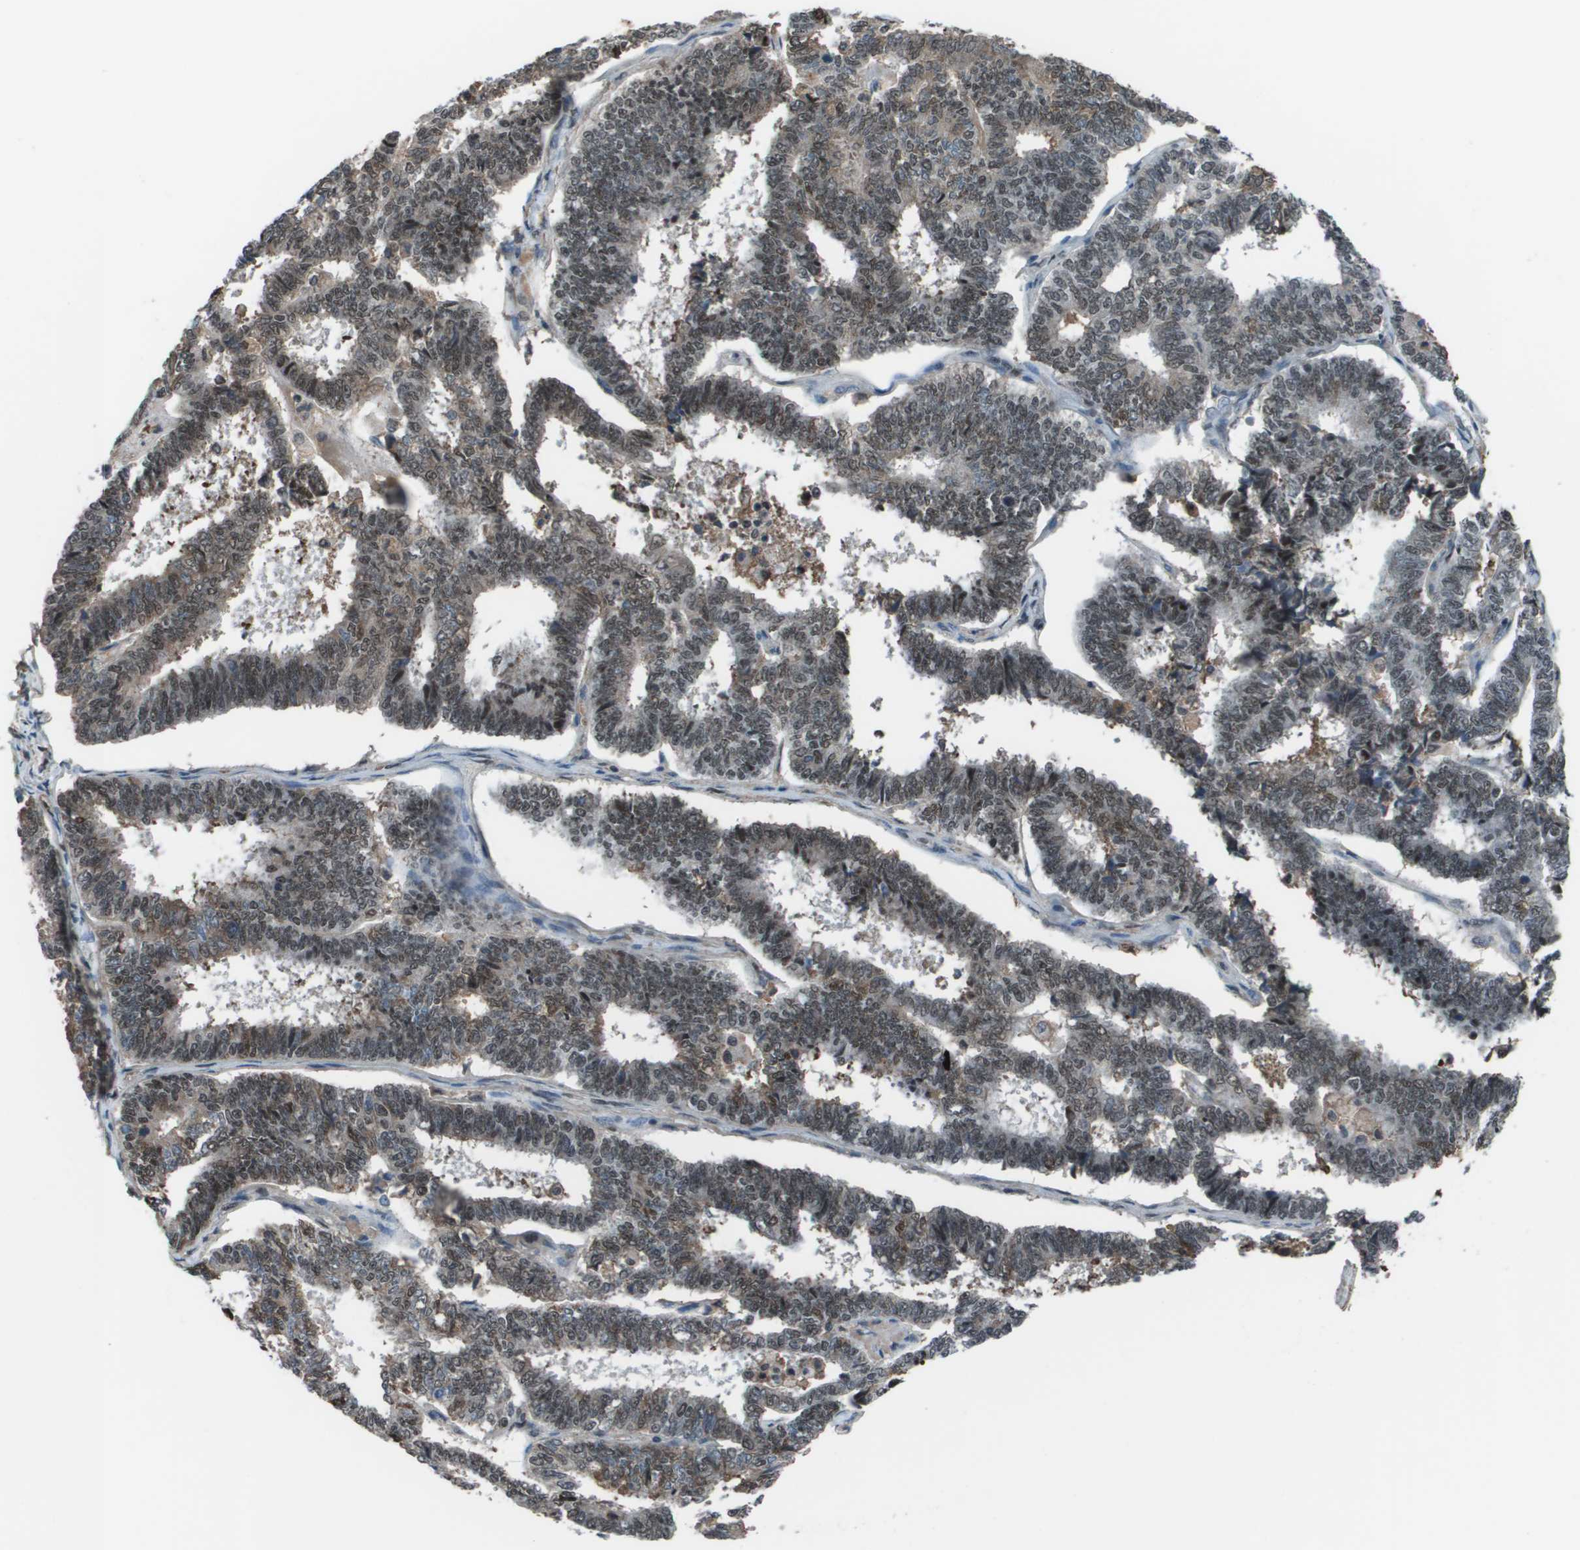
{"staining": {"intensity": "moderate", "quantity": ">75%", "location": "nuclear"}, "tissue": "endometrial cancer", "cell_type": "Tumor cells", "image_type": "cancer", "snomed": [{"axis": "morphology", "description": "Adenocarcinoma, NOS"}, {"axis": "topography", "description": "Endometrium"}], "caption": "Immunohistochemical staining of endometrial cancer reveals medium levels of moderate nuclear staining in approximately >75% of tumor cells.", "gene": "THRAP3", "patient": {"sex": "female", "age": 70}}